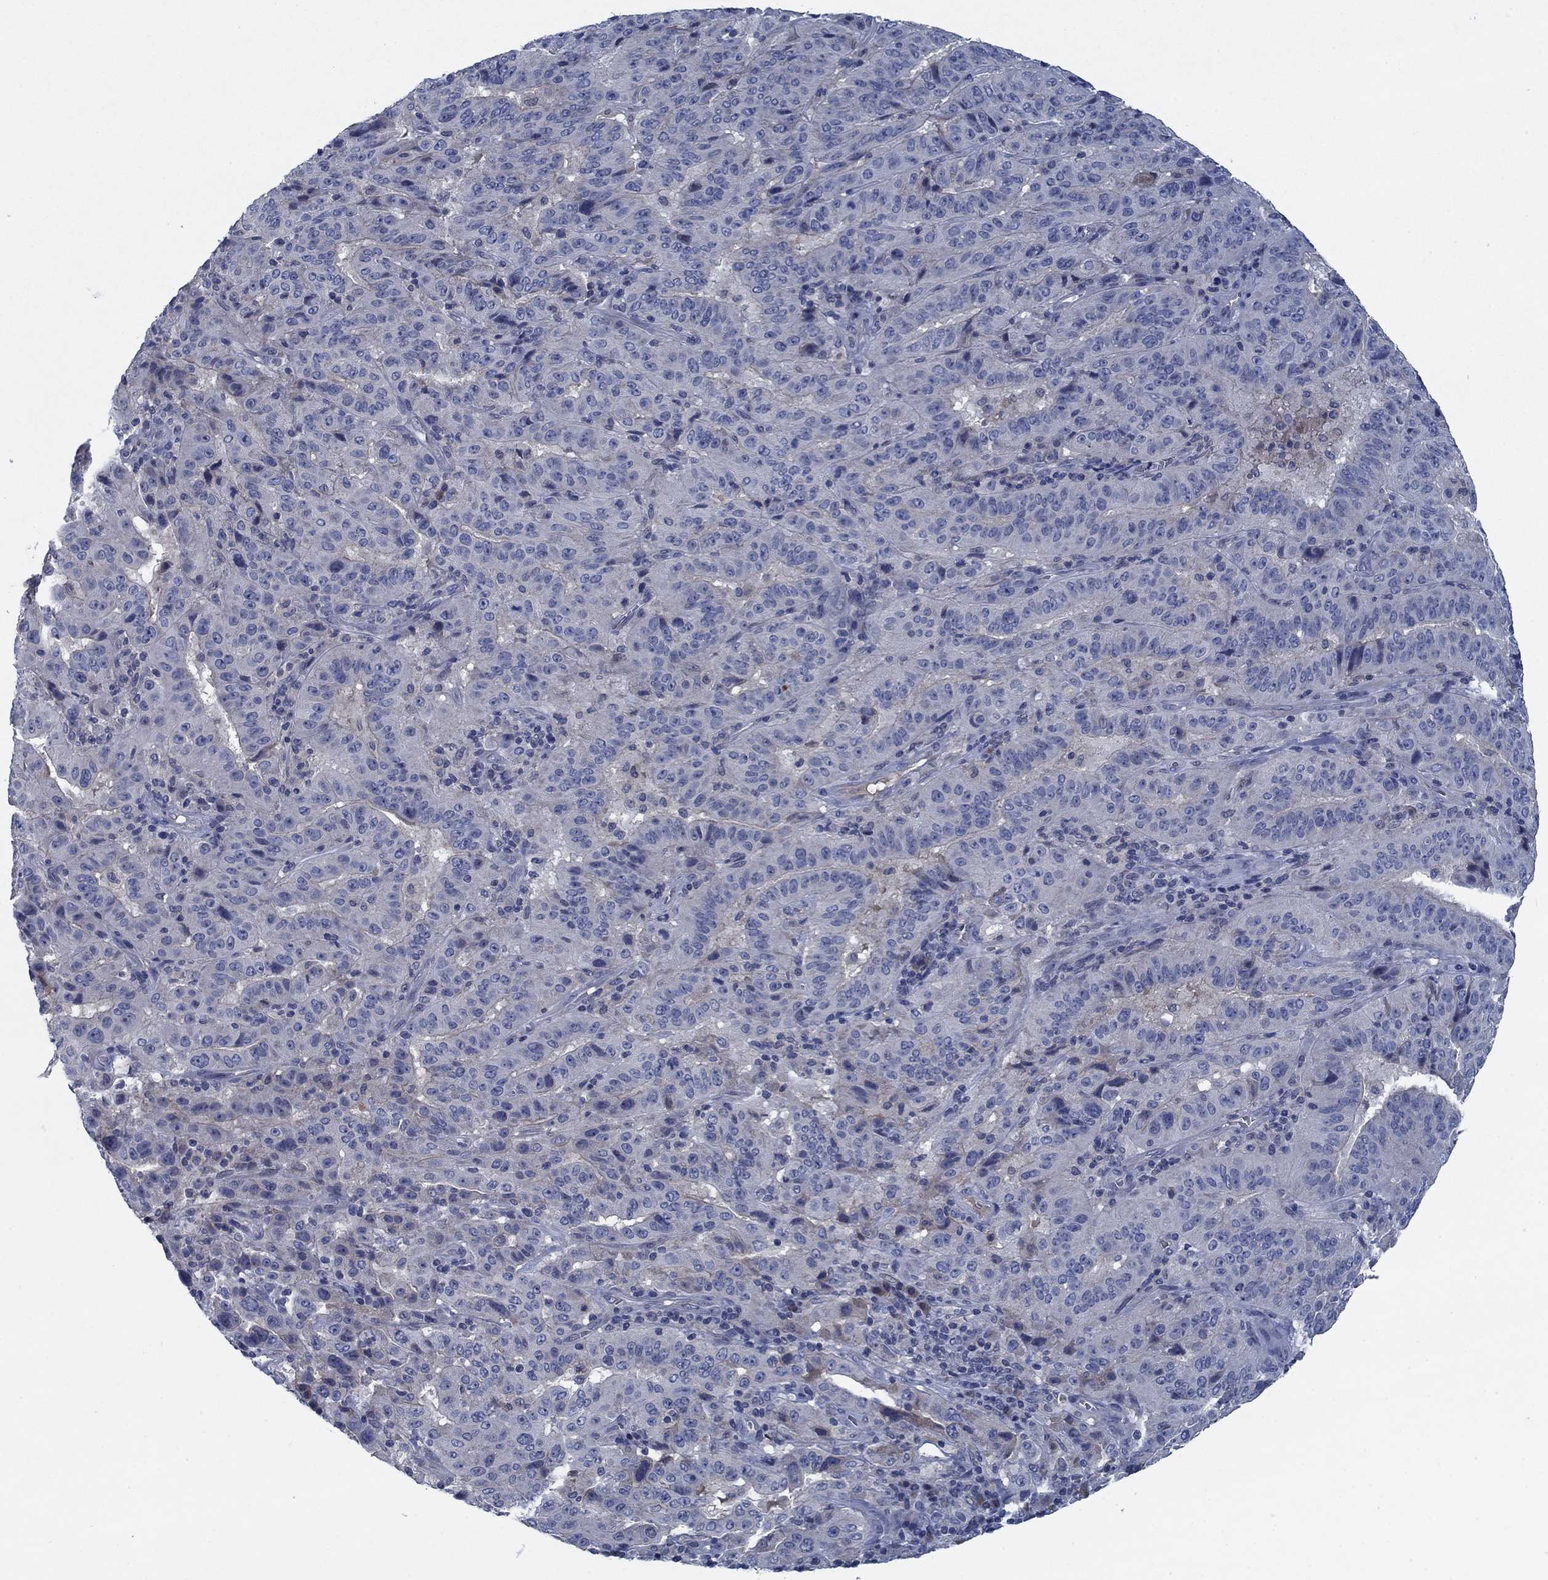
{"staining": {"intensity": "negative", "quantity": "none", "location": "none"}, "tissue": "pancreatic cancer", "cell_type": "Tumor cells", "image_type": "cancer", "snomed": [{"axis": "morphology", "description": "Adenocarcinoma, NOS"}, {"axis": "topography", "description": "Pancreas"}], "caption": "Micrograph shows no significant protein staining in tumor cells of adenocarcinoma (pancreatic). (Brightfield microscopy of DAB (3,3'-diaminobenzidine) IHC at high magnification).", "gene": "PNMA8A", "patient": {"sex": "male", "age": 63}}